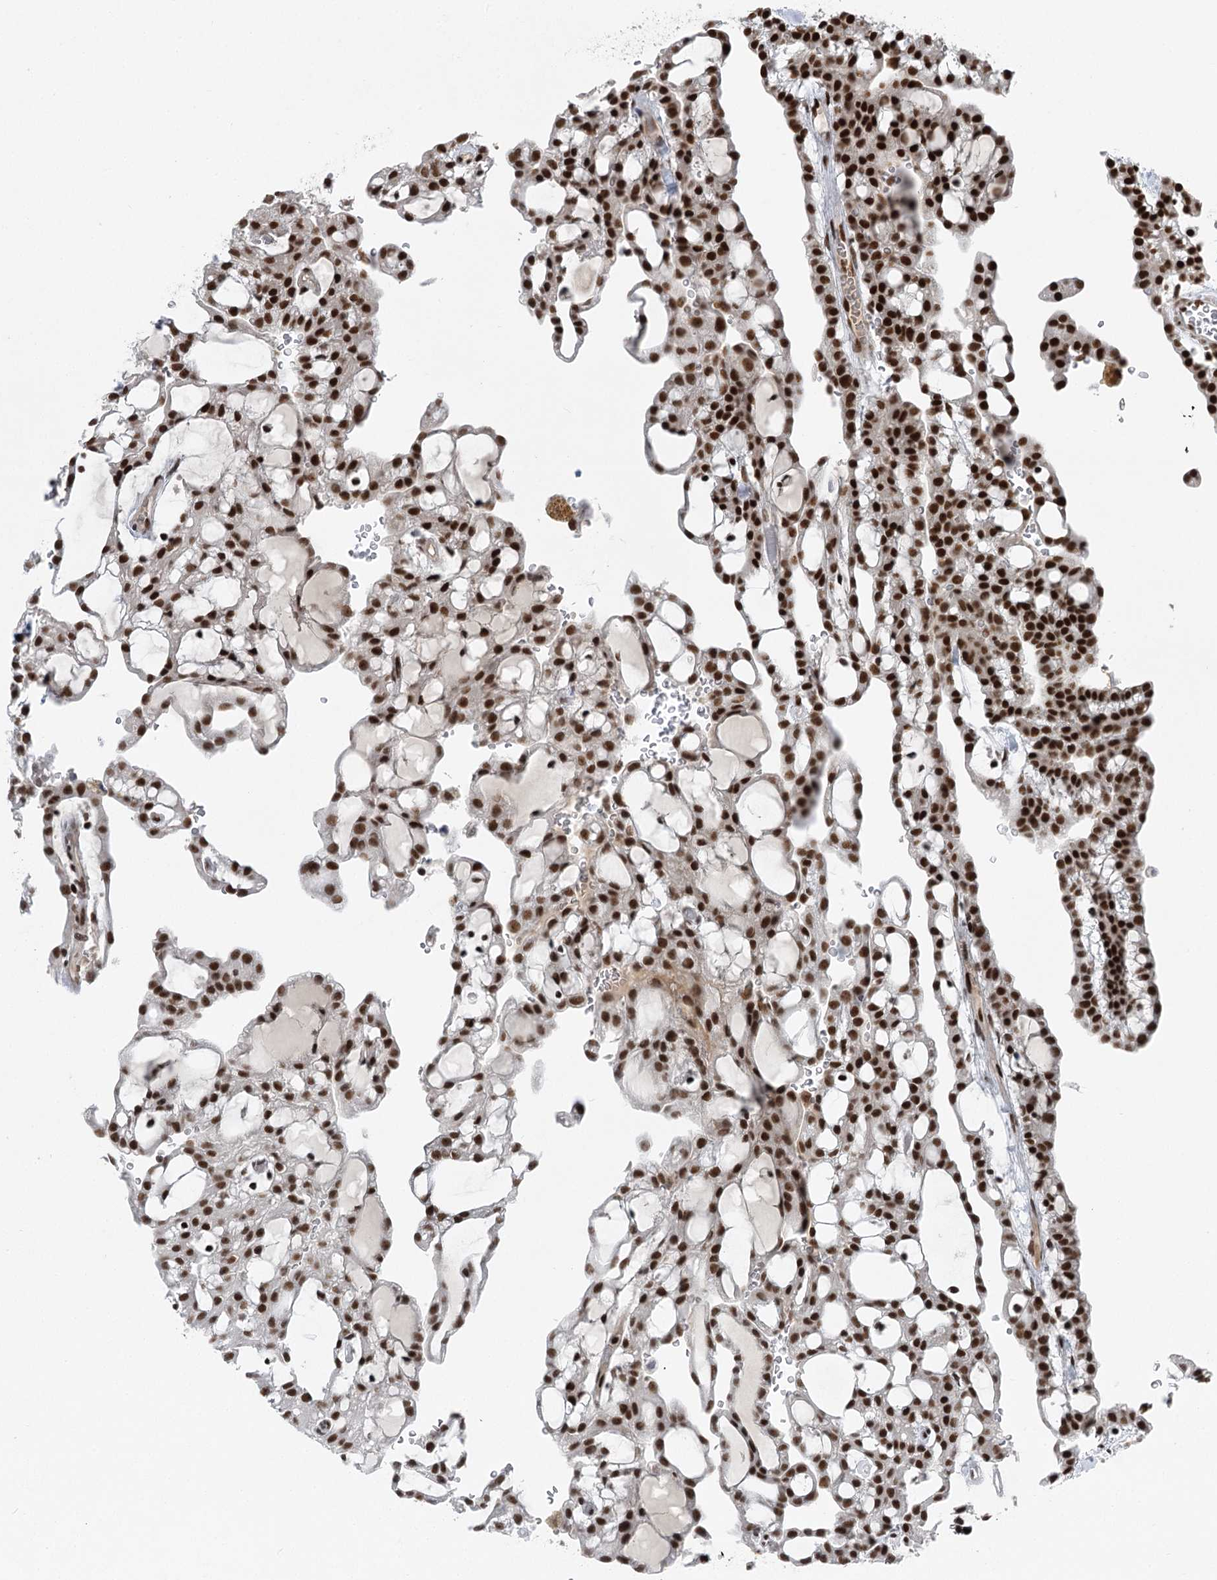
{"staining": {"intensity": "strong", "quantity": ">75%", "location": "nuclear"}, "tissue": "renal cancer", "cell_type": "Tumor cells", "image_type": "cancer", "snomed": [{"axis": "morphology", "description": "Adenocarcinoma, NOS"}, {"axis": "topography", "description": "Kidney"}], "caption": "High-magnification brightfield microscopy of renal adenocarcinoma stained with DAB (brown) and counterstained with hematoxylin (blue). tumor cells exhibit strong nuclear expression is identified in approximately>75% of cells. (Brightfield microscopy of DAB IHC at high magnification).", "gene": "CGGBP1", "patient": {"sex": "male", "age": 63}}